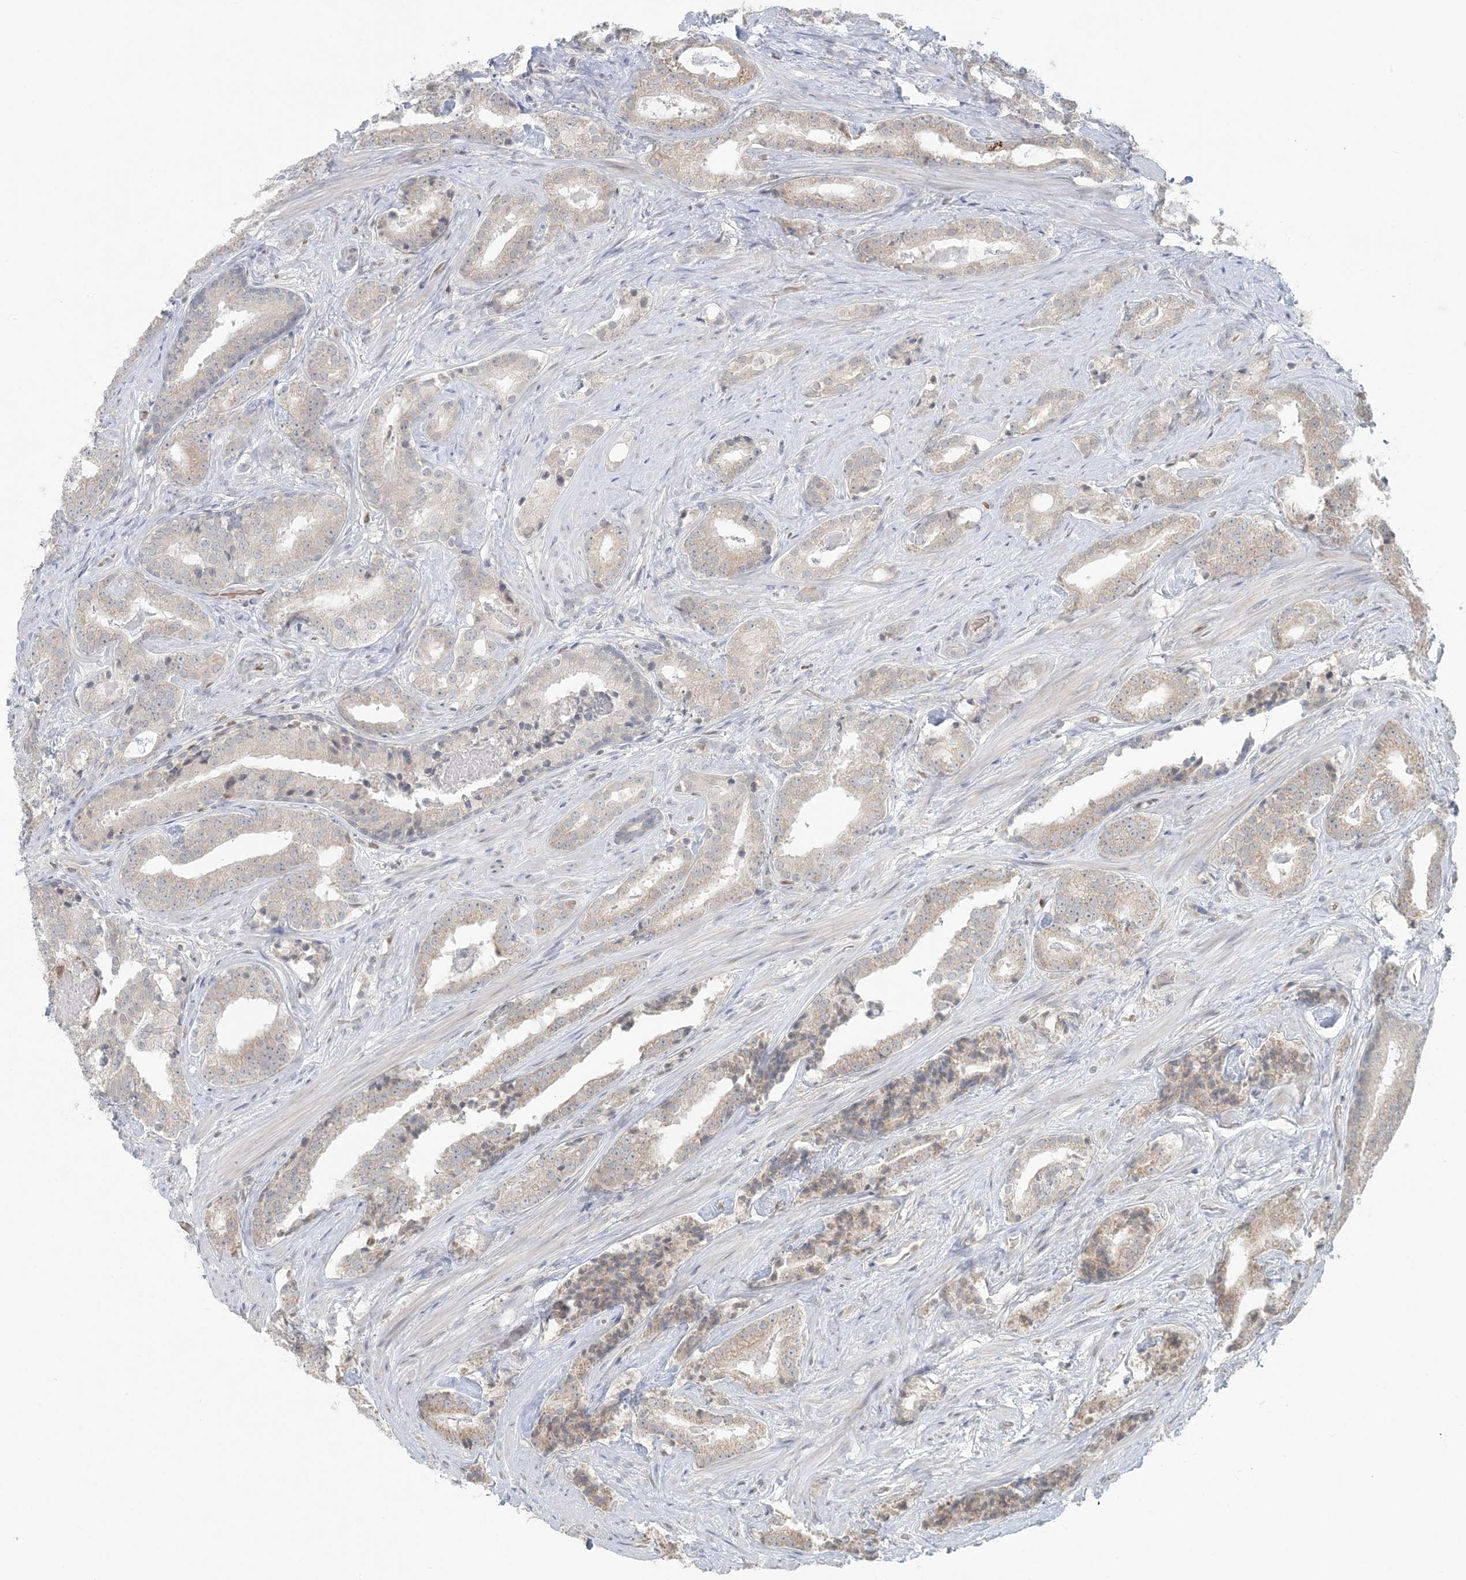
{"staining": {"intensity": "weak", "quantity": "25%-75%", "location": "cytoplasmic/membranous"}, "tissue": "prostate cancer", "cell_type": "Tumor cells", "image_type": "cancer", "snomed": [{"axis": "morphology", "description": "Adenocarcinoma, Low grade"}, {"axis": "topography", "description": "Prostate"}], "caption": "Protein expression analysis of human adenocarcinoma (low-grade) (prostate) reveals weak cytoplasmic/membranous staining in about 25%-75% of tumor cells.", "gene": "CTDNEP1", "patient": {"sex": "male", "age": 67}}